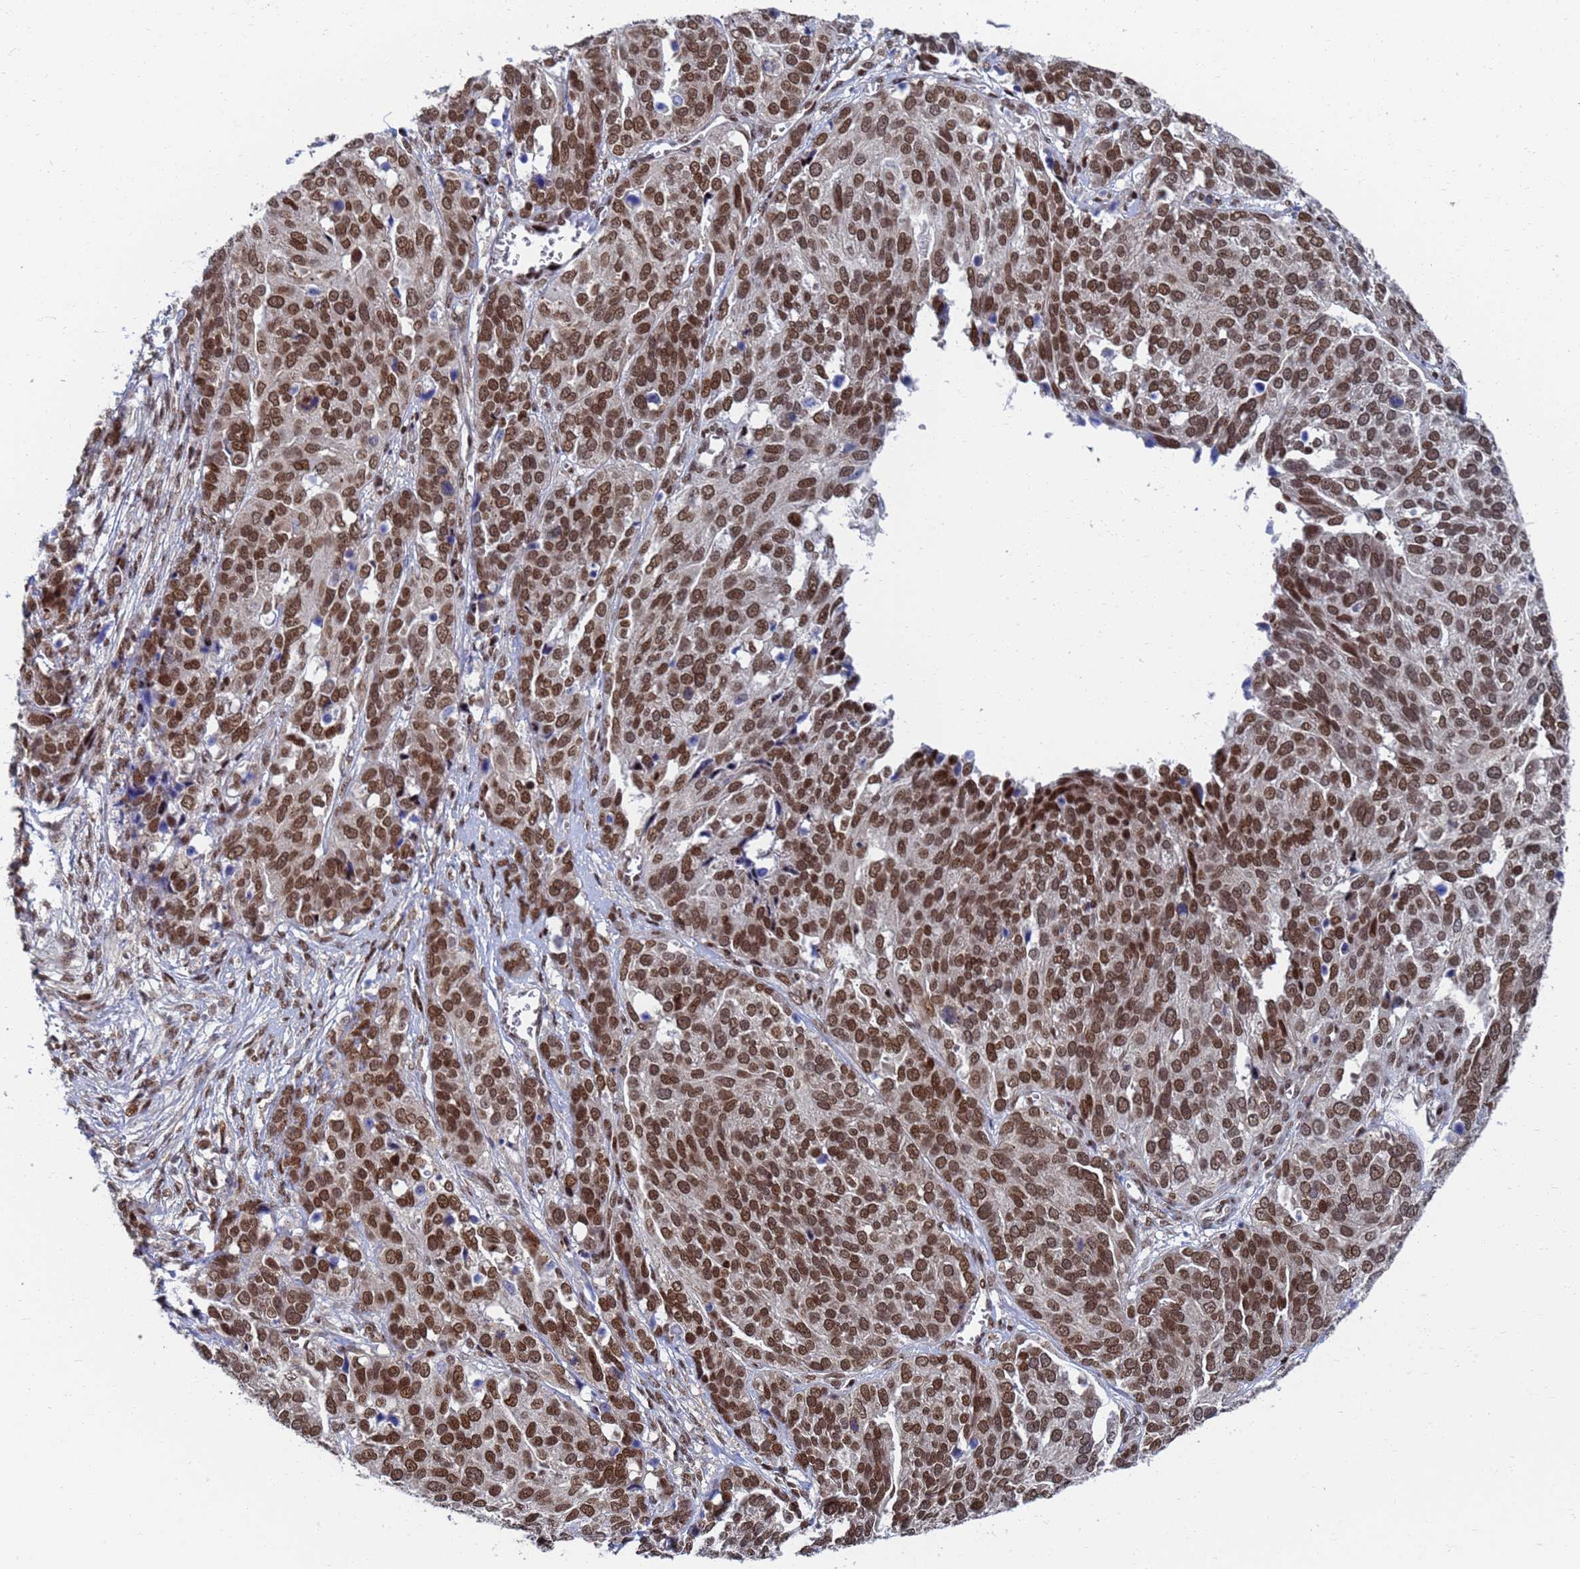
{"staining": {"intensity": "moderate", "quantity": ">75%", "location": "nuclear"}, "tissue": "ovarian cancer", "cell_type": "Tumor cells", "image_type": "cancer", "snomed": [{"axis": "morphology", "description": "Cystadenocarcinoma, serous, NOS"}, {"axis": "topography", "description": "Ovary"}], "caption": "Protein expression analysis of ovarian cancer reveals moderate nuclear positivity in approximately >75% of tumor cells.", "gene": "AP5Z1", "patient": {"sex": "female", "age": 44}}